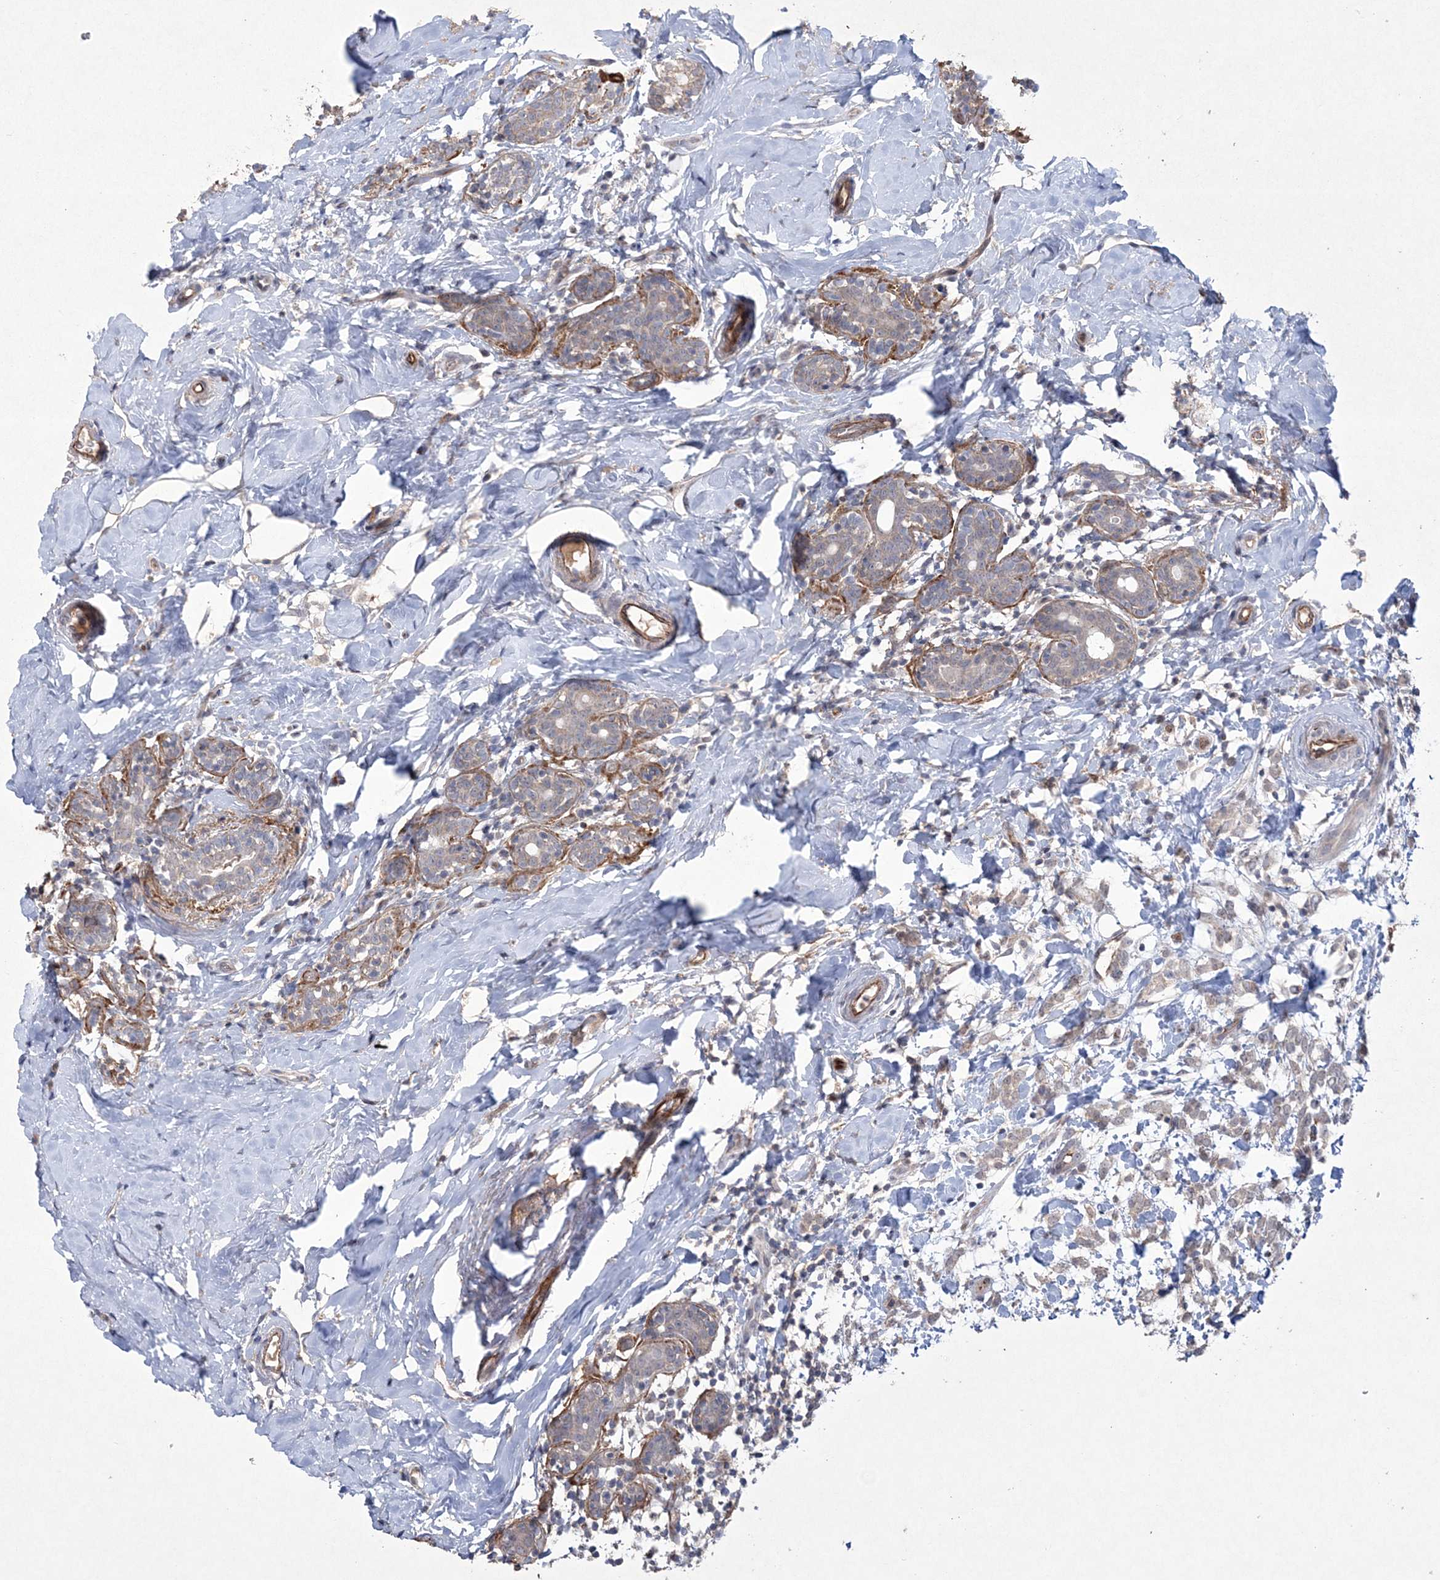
{"staining": {"intensity": "negative", "quantity": "none", "location": "none"}, "tissue": "breast cancer", "cell_type": "Tumor cells", "image_type": "cancer", "snomed": [{"axis": "morphology", "description": "Normal tissue, NOS"}, {"axis": "morphology", "description": "Lobular carcinoma"}, {"axis": "topography", "description": "Breast"}], "caption": "IHC photomicrograph of neoplastic tissue: breast lobular carcinoma stained with DAB displays no significant protein positivity in tumor cells. Nuclei are stained in blue.", "gene": "DPCD", "patient": {"sex": "female", "age": 47}}